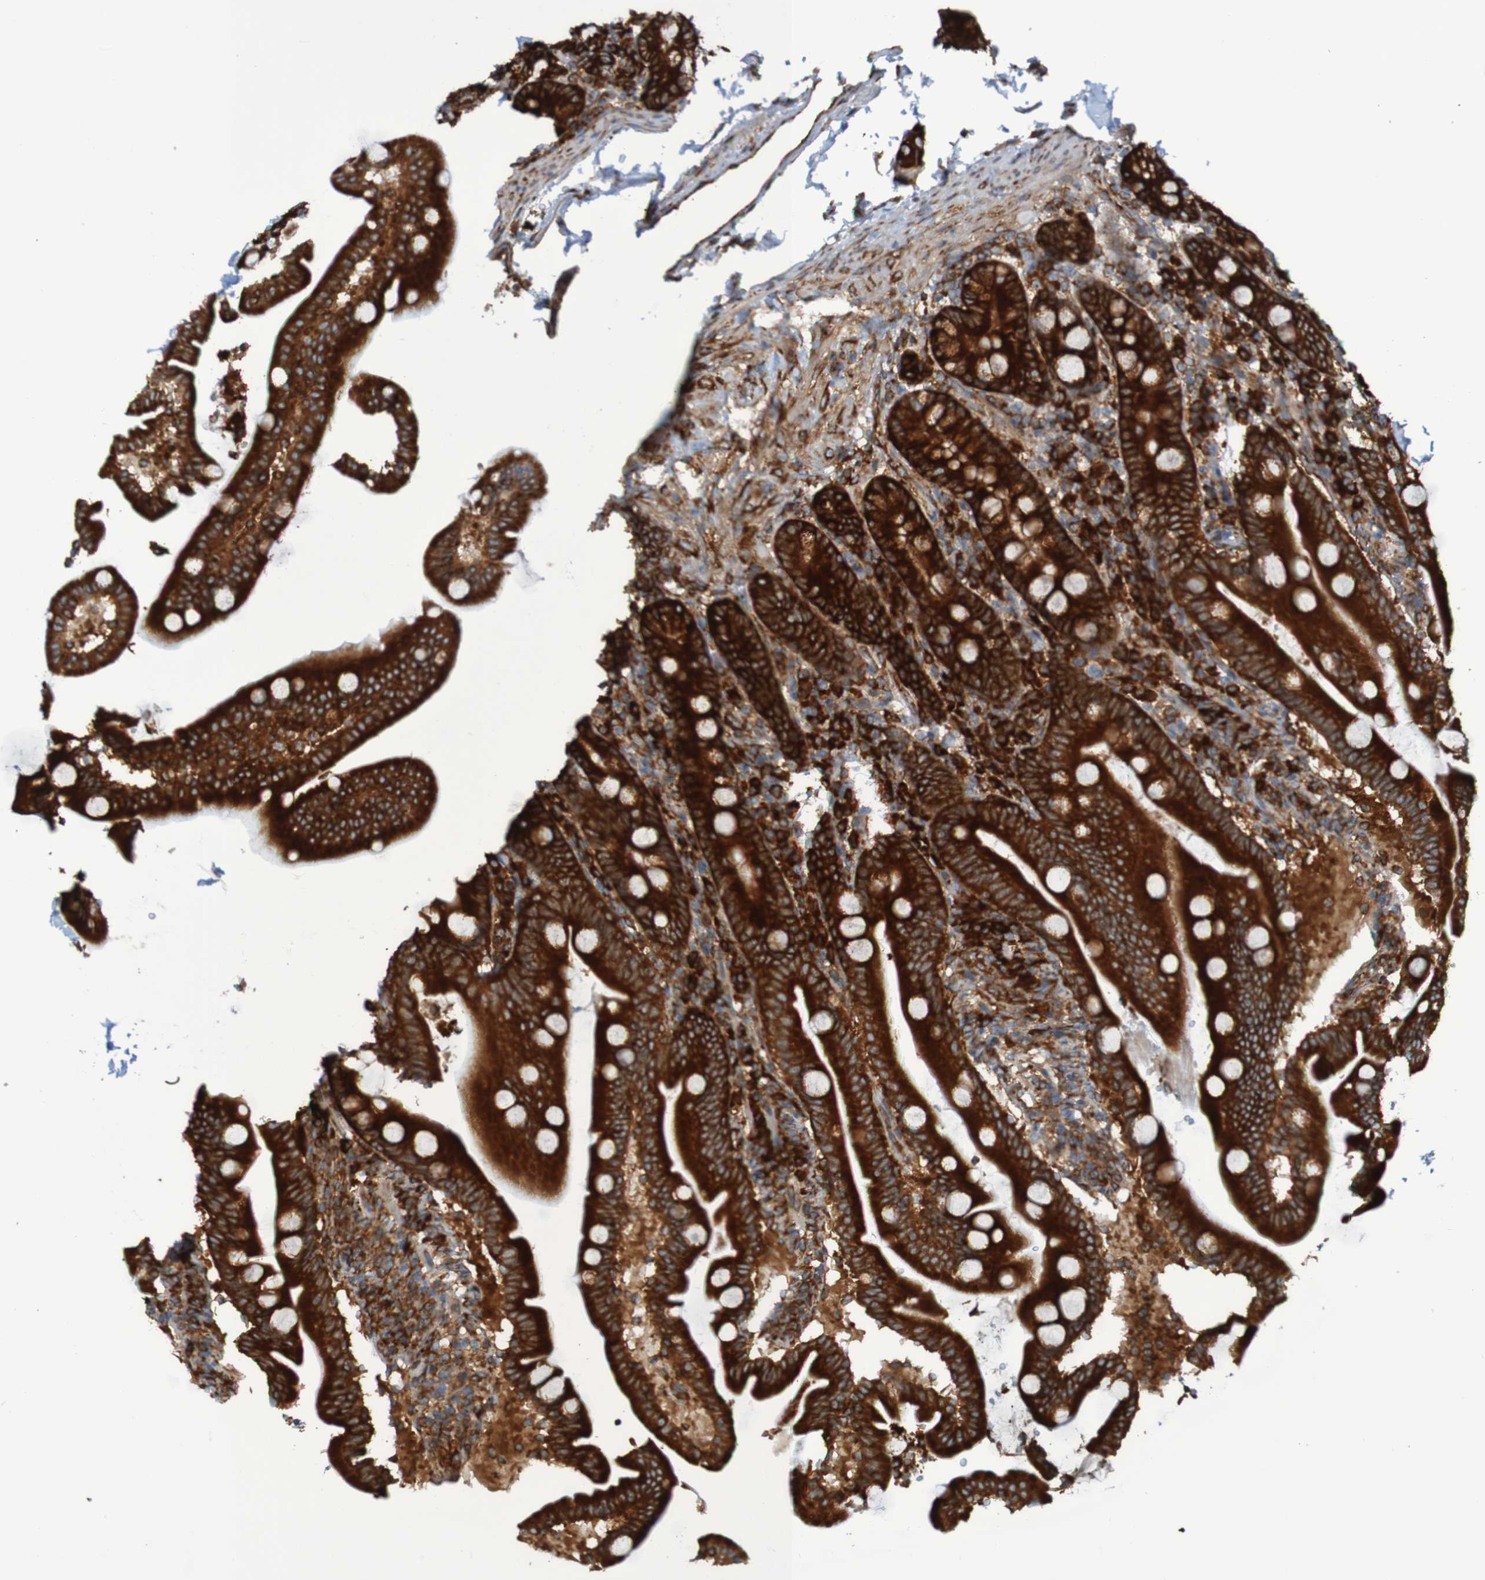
{"staining": {"intensity": "strong", "quantity": ">75%", "location": "cytoplasmic/membranous"}, "tissue": "duodenum", "cell_type": "Glandular cells", "image_type": "normal", "snomed": [{"axis": "morphology", "description": "Normal tissue, NOS"}, {"axis": "topography", "description": "Duodenum"}], "caption": "A histopathology image of human duodenum stained for a protein shows strong cytoplasmic/membranous brown staining in glandular cells.", "gene": "RPL10", "patient": {"sex": "male", "age": 54}}